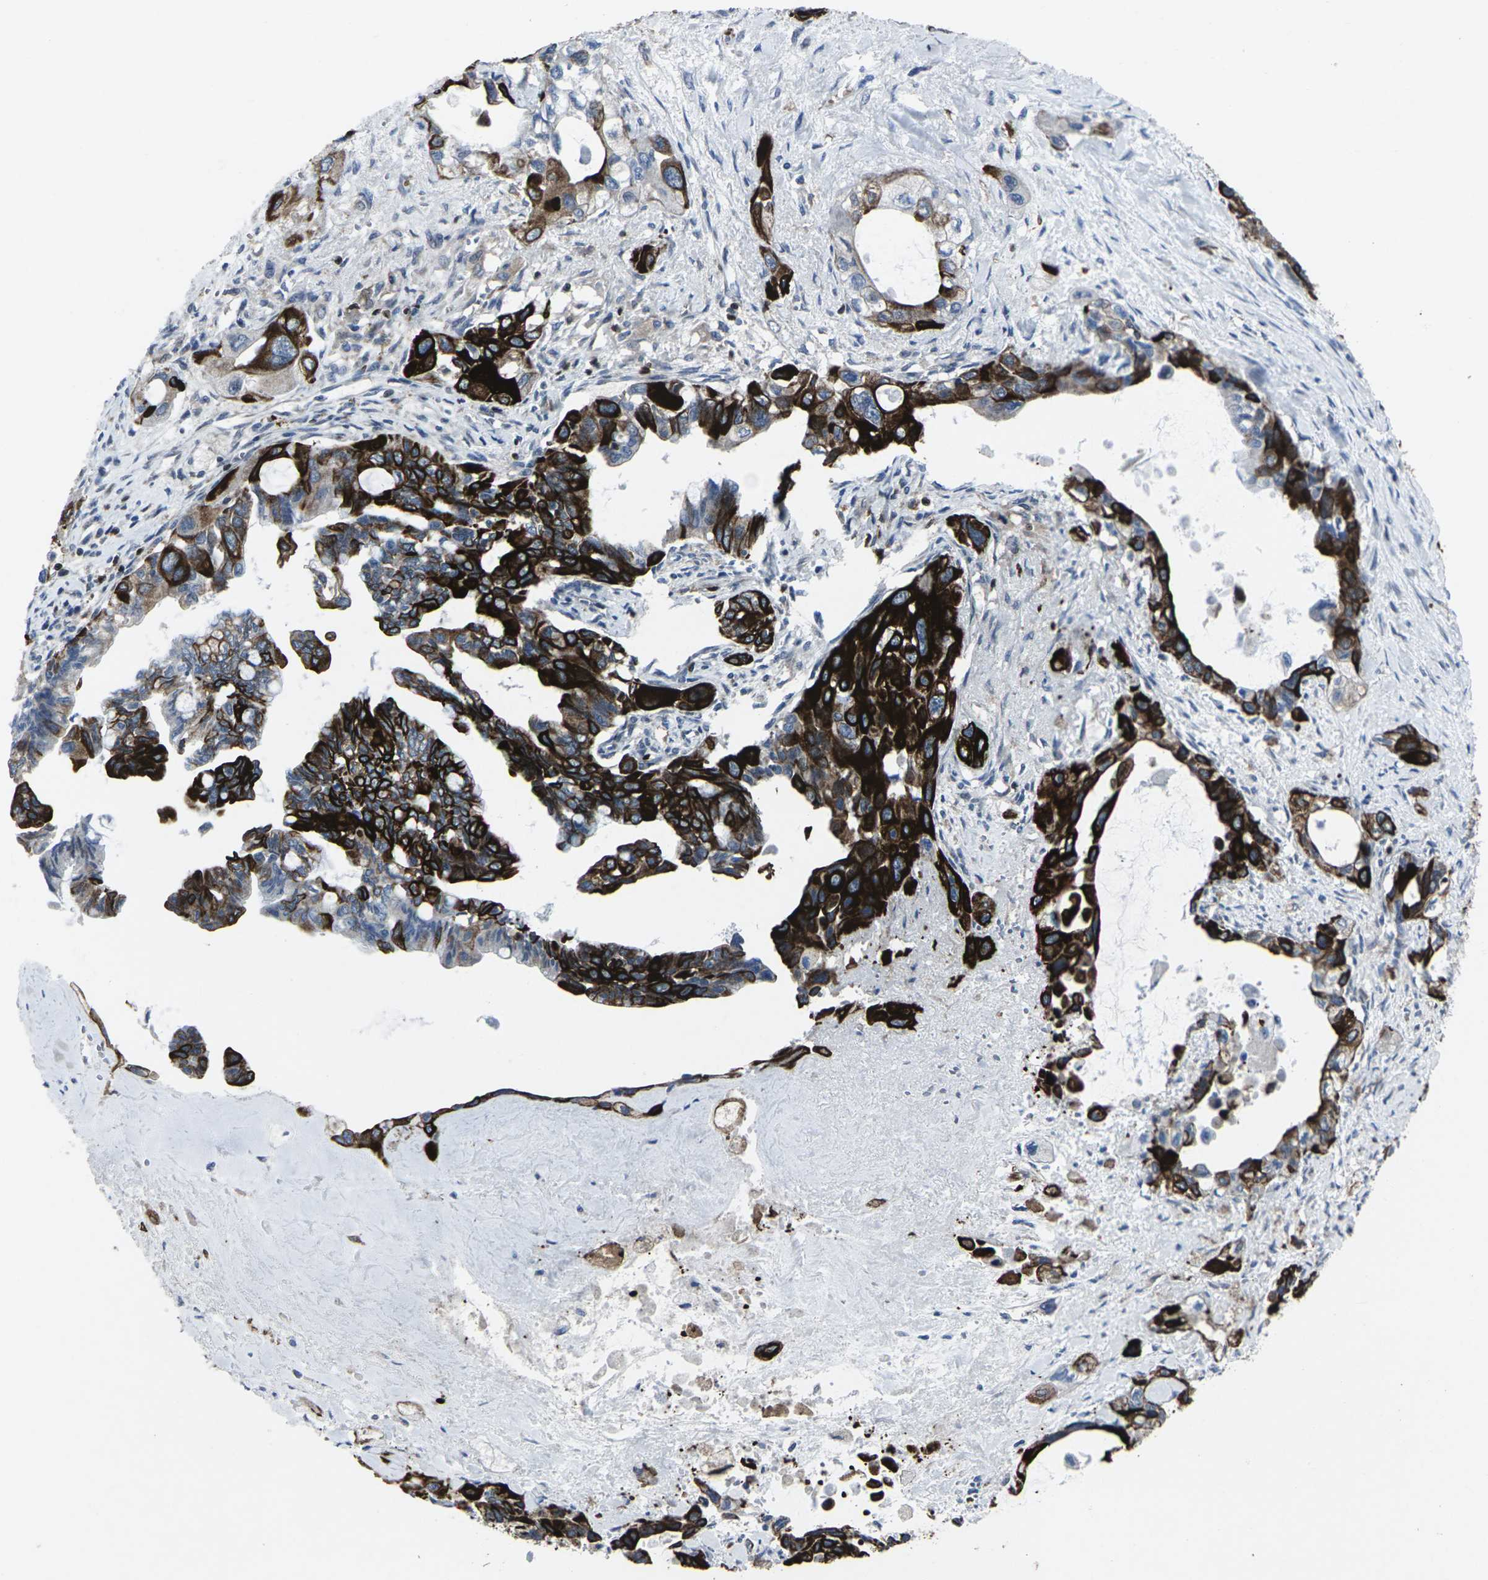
{"staining": {"intensity": "strong", "quantity": ">75%", "location": "cytoplasmic/membranous"}, "tissue": "pancreatic cancer", "cell_type": "Tumor cells", "image_type": "cancer", "snomed": [{"axis": "morphology", "description": "Adenocarcinoma, NOS"}, {"axis": "topography", "description": "Pancreas"}], "caption": "Immunohistochemical staining of human pancreatic cancer (adenocarcinoma) exhibits high levels of strong cytoplasmic/membranous protein positivity in approximately >75% of tumor cells. The staining is performed using DAB (3,3'-diaminobenzidine) brown chromogen to label protein expression. The nuclei are counter-stained blue using hematoxylin.", "gene": "STAT4", "patient": {"sex": "male", "age": 73}}